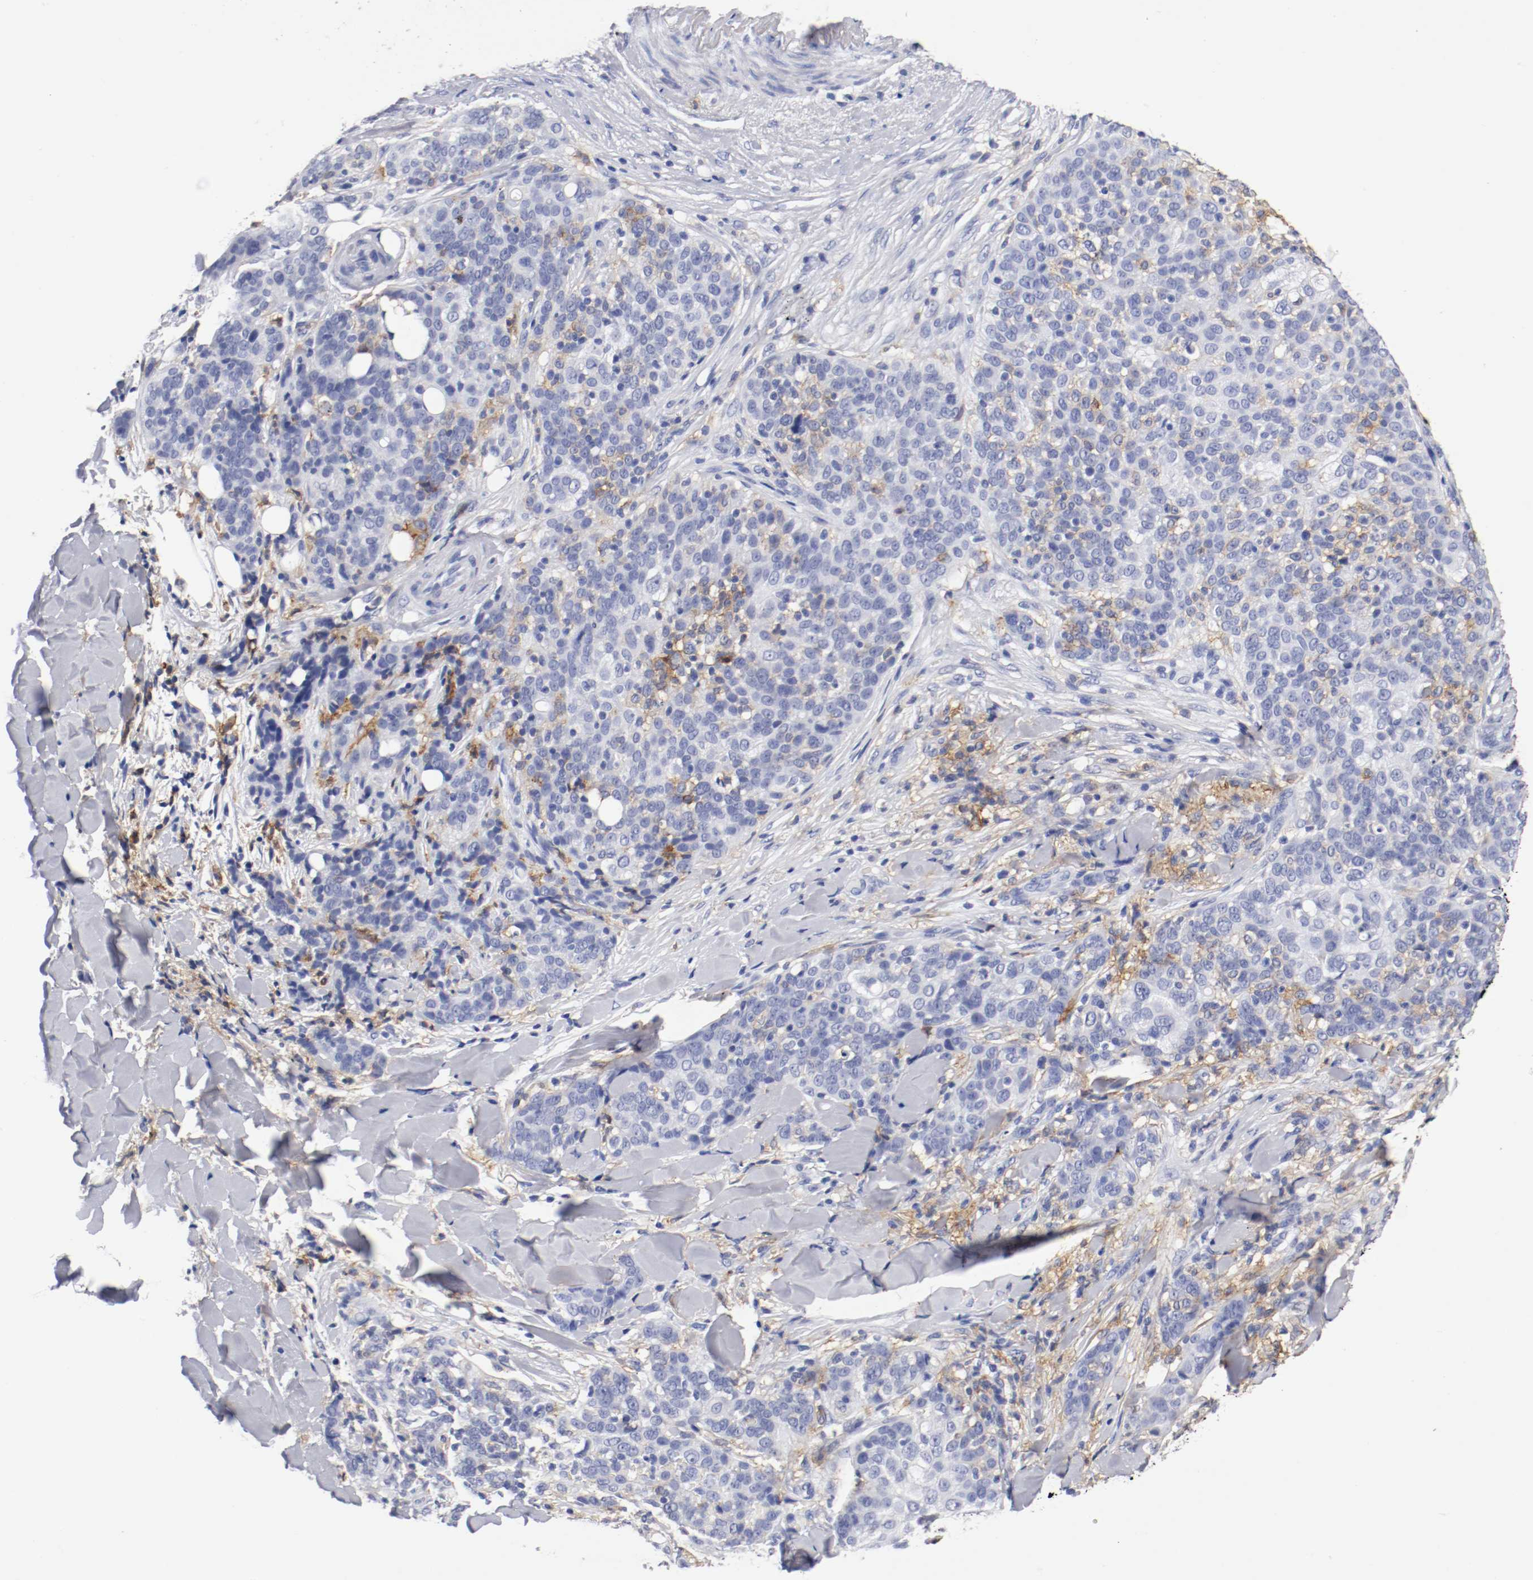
{"staining": {"intensity": "moderate", "quantity": "<25%", "location": "cytoplasmic/membranous"}, "tissue": "skin cancer", "cell_type": "Tumor cells", "image_type": "cancer", "snomed": [{"axis": "morphology", "description": "Normal tissue, NOS"}, {"axis": "morphology", "description": "Squamous cell carcinoma, NOS"}, {"axis": "topography", "description": "Skin"}], "caption": "The micrograph demonstrates immunohistochemical staining of skin squamous cell carcinoma. There is moderate cytoplasmic/membranous positivity is appreciated in approximately <25% of tumor cells.", "gene": "ITGAX", "patient": {"sex": "female", "age": 83}}